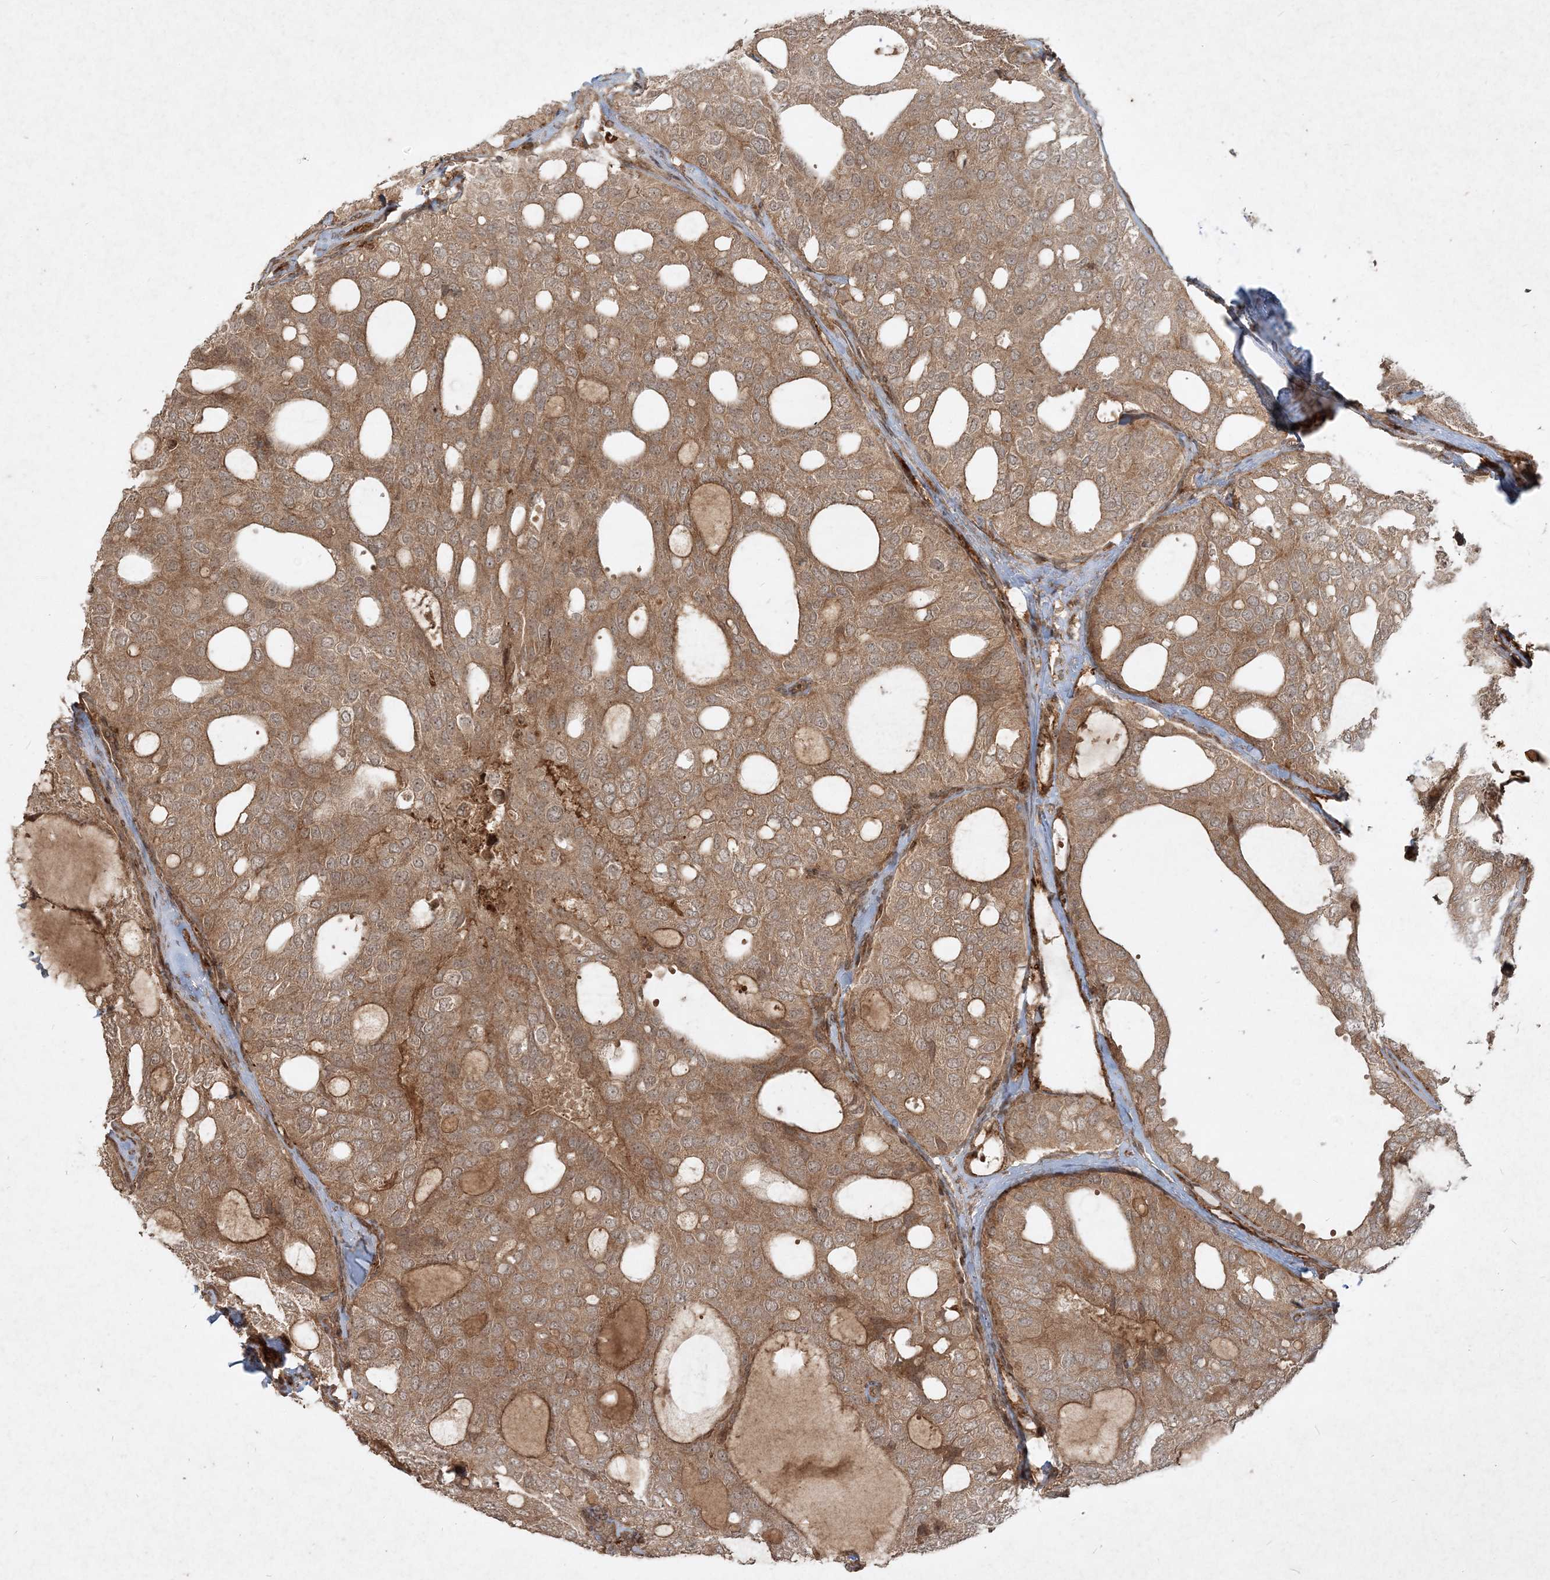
{"staining": {"intensity": "moderate", "quantity": ">75%", "location": "cytoplasmic/membranous"}, "tissue": "thyroid cancer", "cell_type": "Tumor cells", "image_type": "cancer", "snomed": [{"axis": "morphology", "description": "Follicular adenoma carcinoma, NOS"}, {"axis": "topography", "description": "Thyroid gland"}], "caption": "Follicular adenoma carcinoma (thyroid) stained with IHC reveals moderate cytoplasmic/membranous staining in approximately >75% of tumor cells. (DAB (3,3'-diaminobenzidine) = brown stain, brightfield microscopy at high magnification).", "gene": "NARS1", "patient": {"sex": "male", "age": 75}}